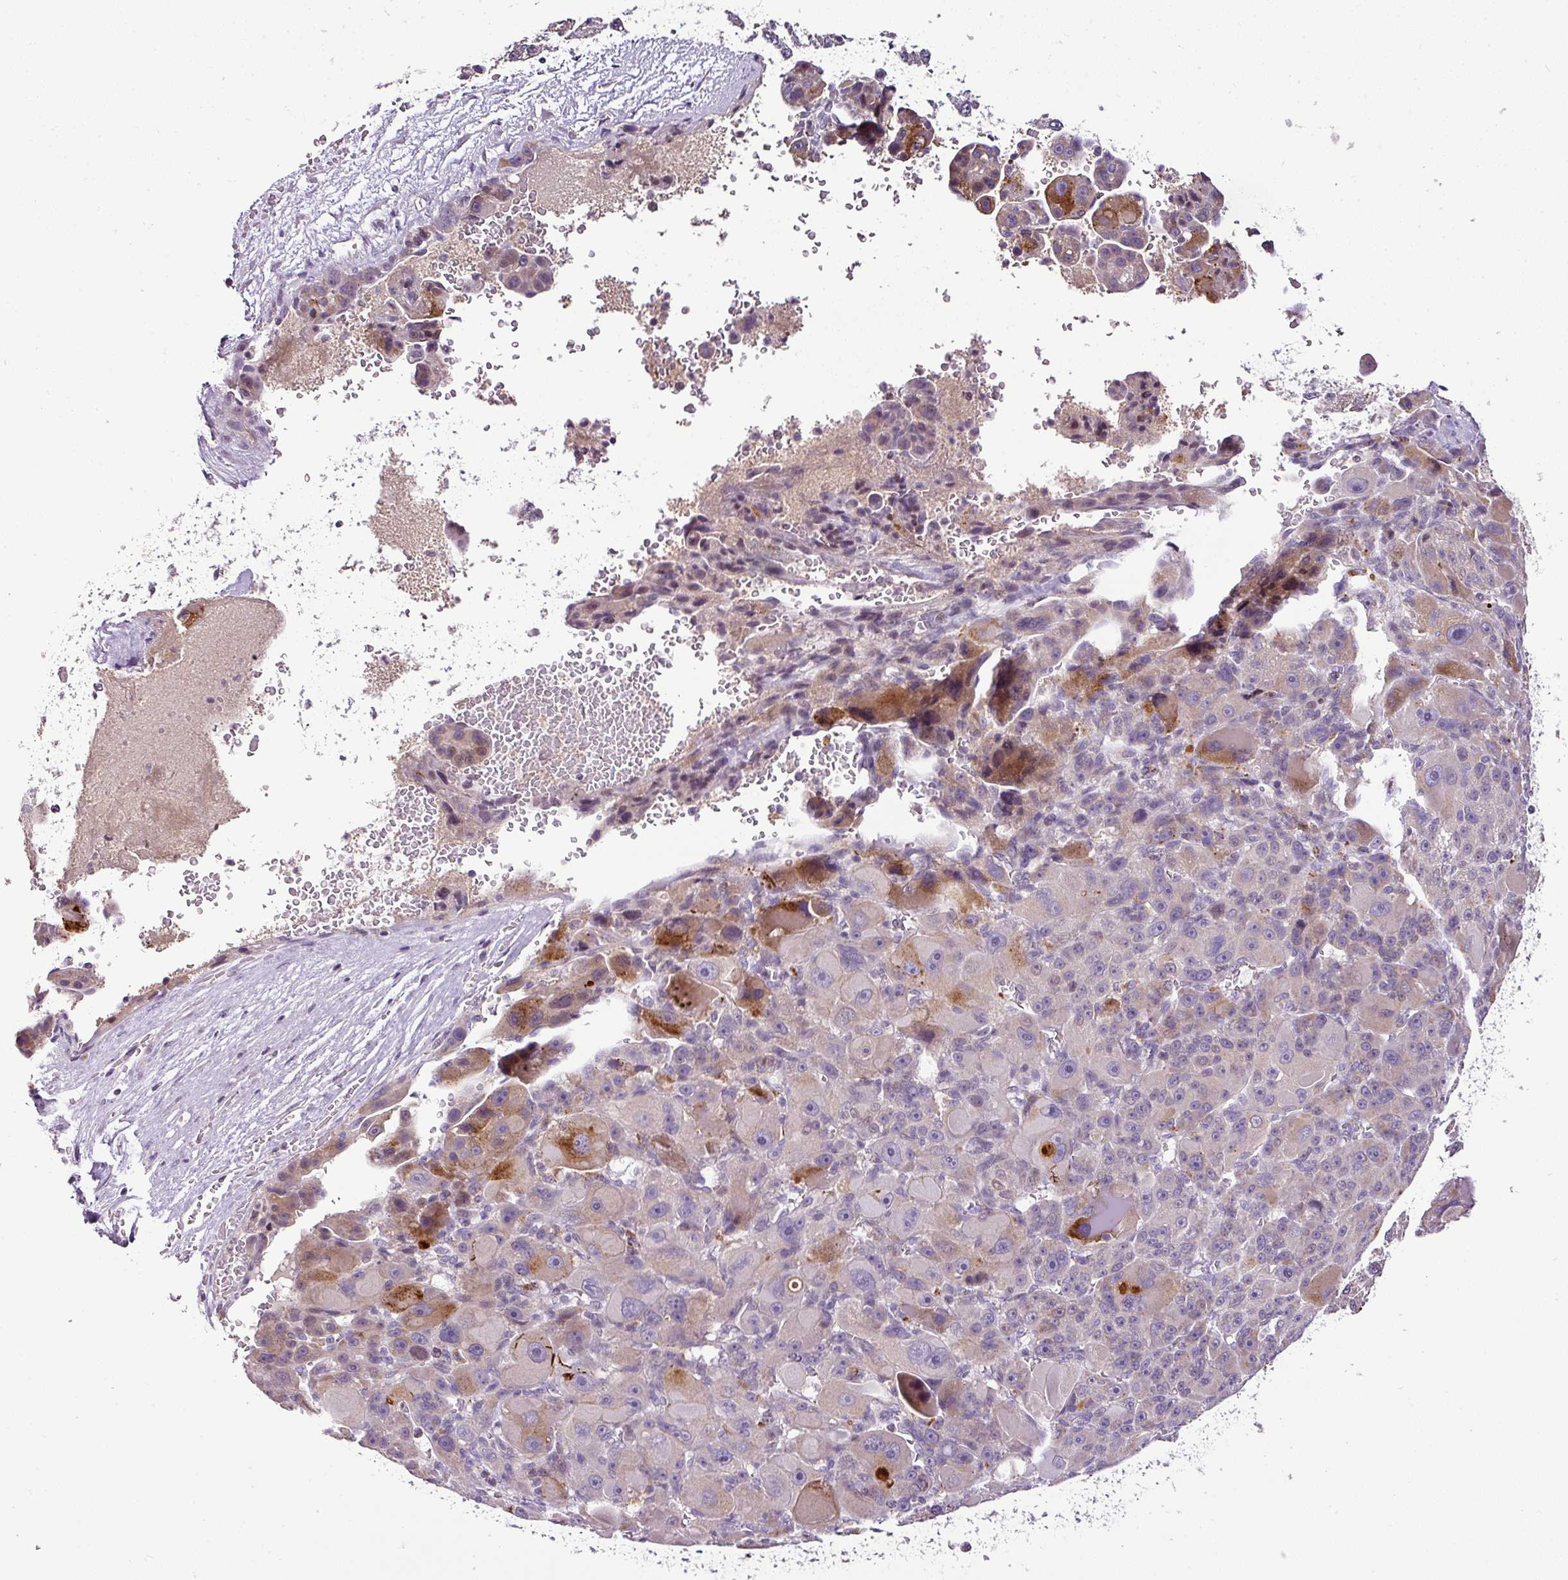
{"staining": {"intensity": "strong", "quantity": "<25%", "location": "cytoplasmic/membranous"}, "tissue": "liver cancer", "cell_type": "Tumor cells", "image_type": "cancer", "snomed": [{"axis": "morphology", "description": "Carcinoma, Hepatocellular, NOS"}, {"axis": "topography", "description": "Liver"}], "caption": "Immunohistochemical staining of human liver cancer (hepatocellular carcinoma) demonstrates medium levels of strong cytoplasmic/membranous protein positivity in approximately <25% of tumor cells. (DAB IHC, brown staining for protein, blue staining for nuclei).", "gene": "TEX30", "patient": {"sex": "male", "age": 76}}